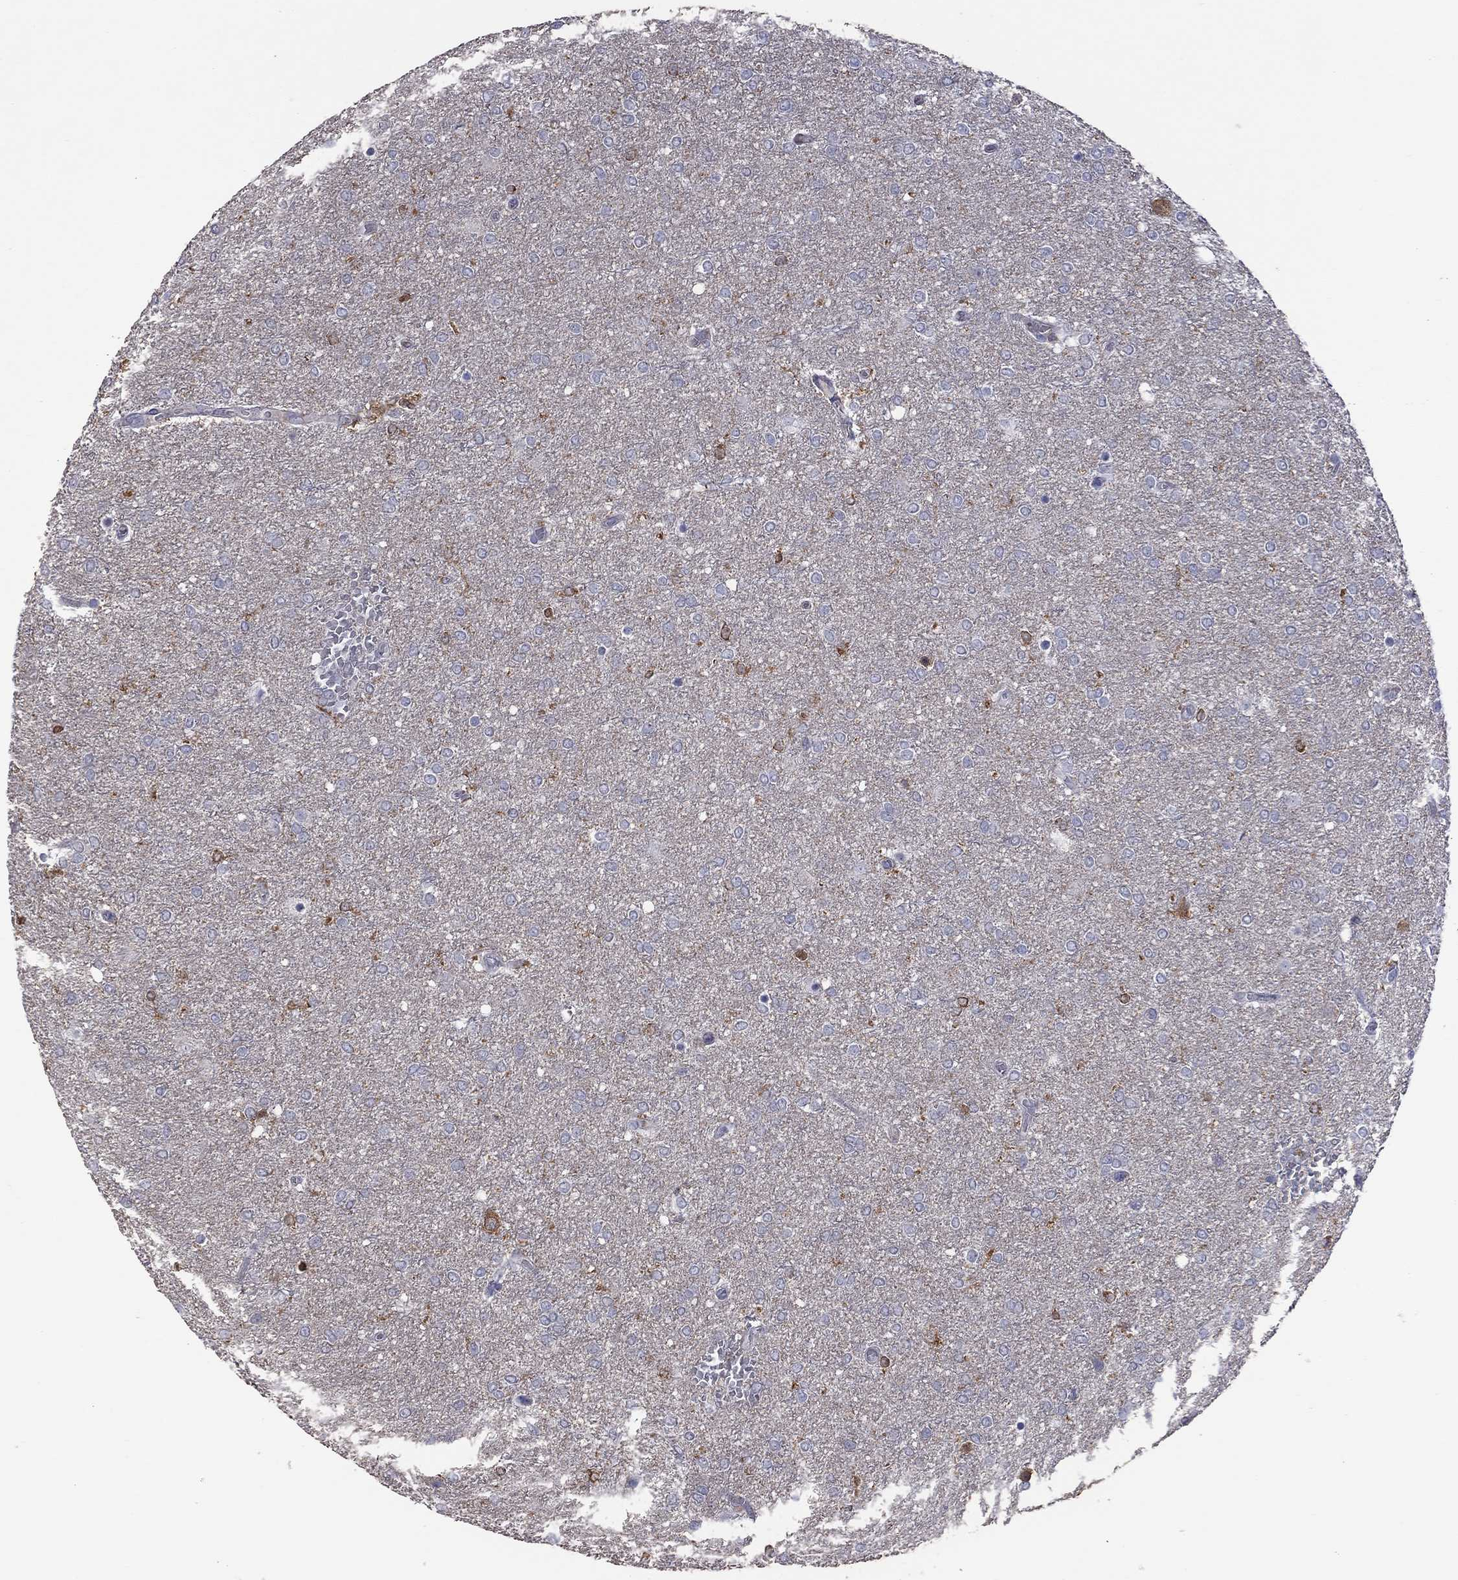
{"staining": {"intensity": "negative", "quantity": "none", "location": "none"}, "tissue": "glioma", "cell_type": "Tumor cells", "image_type": "cancer", "snomed": [{"axis": "morphology", "description": "Glioma, malignant, High grade"}, {"axis": "topography", "description": "Brain"}], "caption": "The immunohistochemistry (IHC) histopathology image has no significant expression in tumor cells of glioma tissue.", "gene": "IPCEF1", "patient": {"sex": "female", "age": 61}}